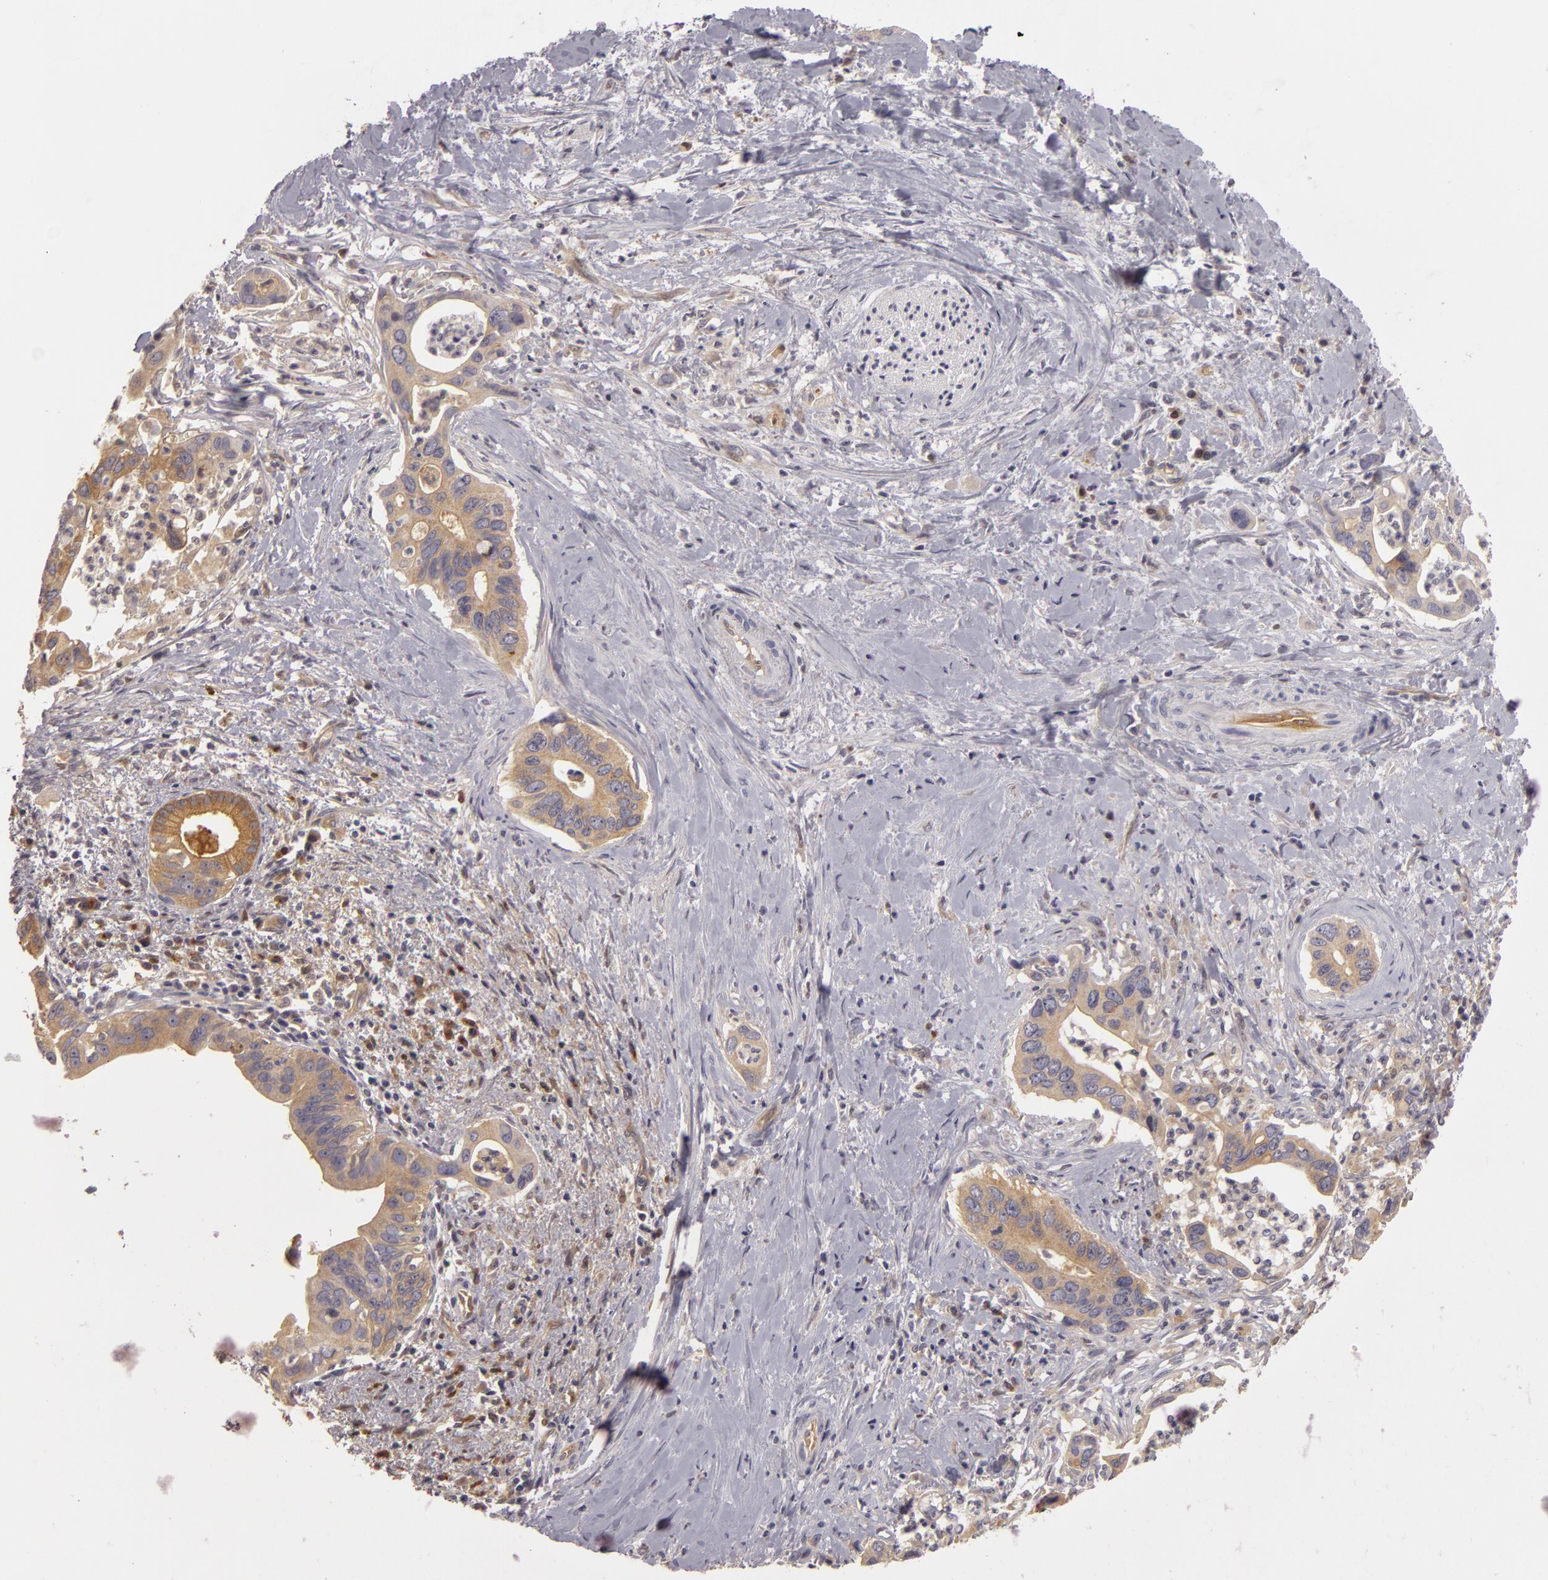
{"staining": {"intensity": "weak", "quantity": ">75%", "location": "cytoplasmic/membranous"}, "tissue": "liver cancer", "cell_type": "Tumor cells", "image_type": "cancer", "snomed": [{"axis": "morphology", "description": "Cholangiocarcinoma"}, {"axis": "topography", "description": "Liver"}], "caption": "This is a histology image of immunohistochemistry (IHC) staining of cholangiocarcinoma (liver), which shows weak positivity in the cytoplasmic/membranous of tumor cells.", "gene": "ZNF229", "patient": {"sex": "female", "age": 65}}